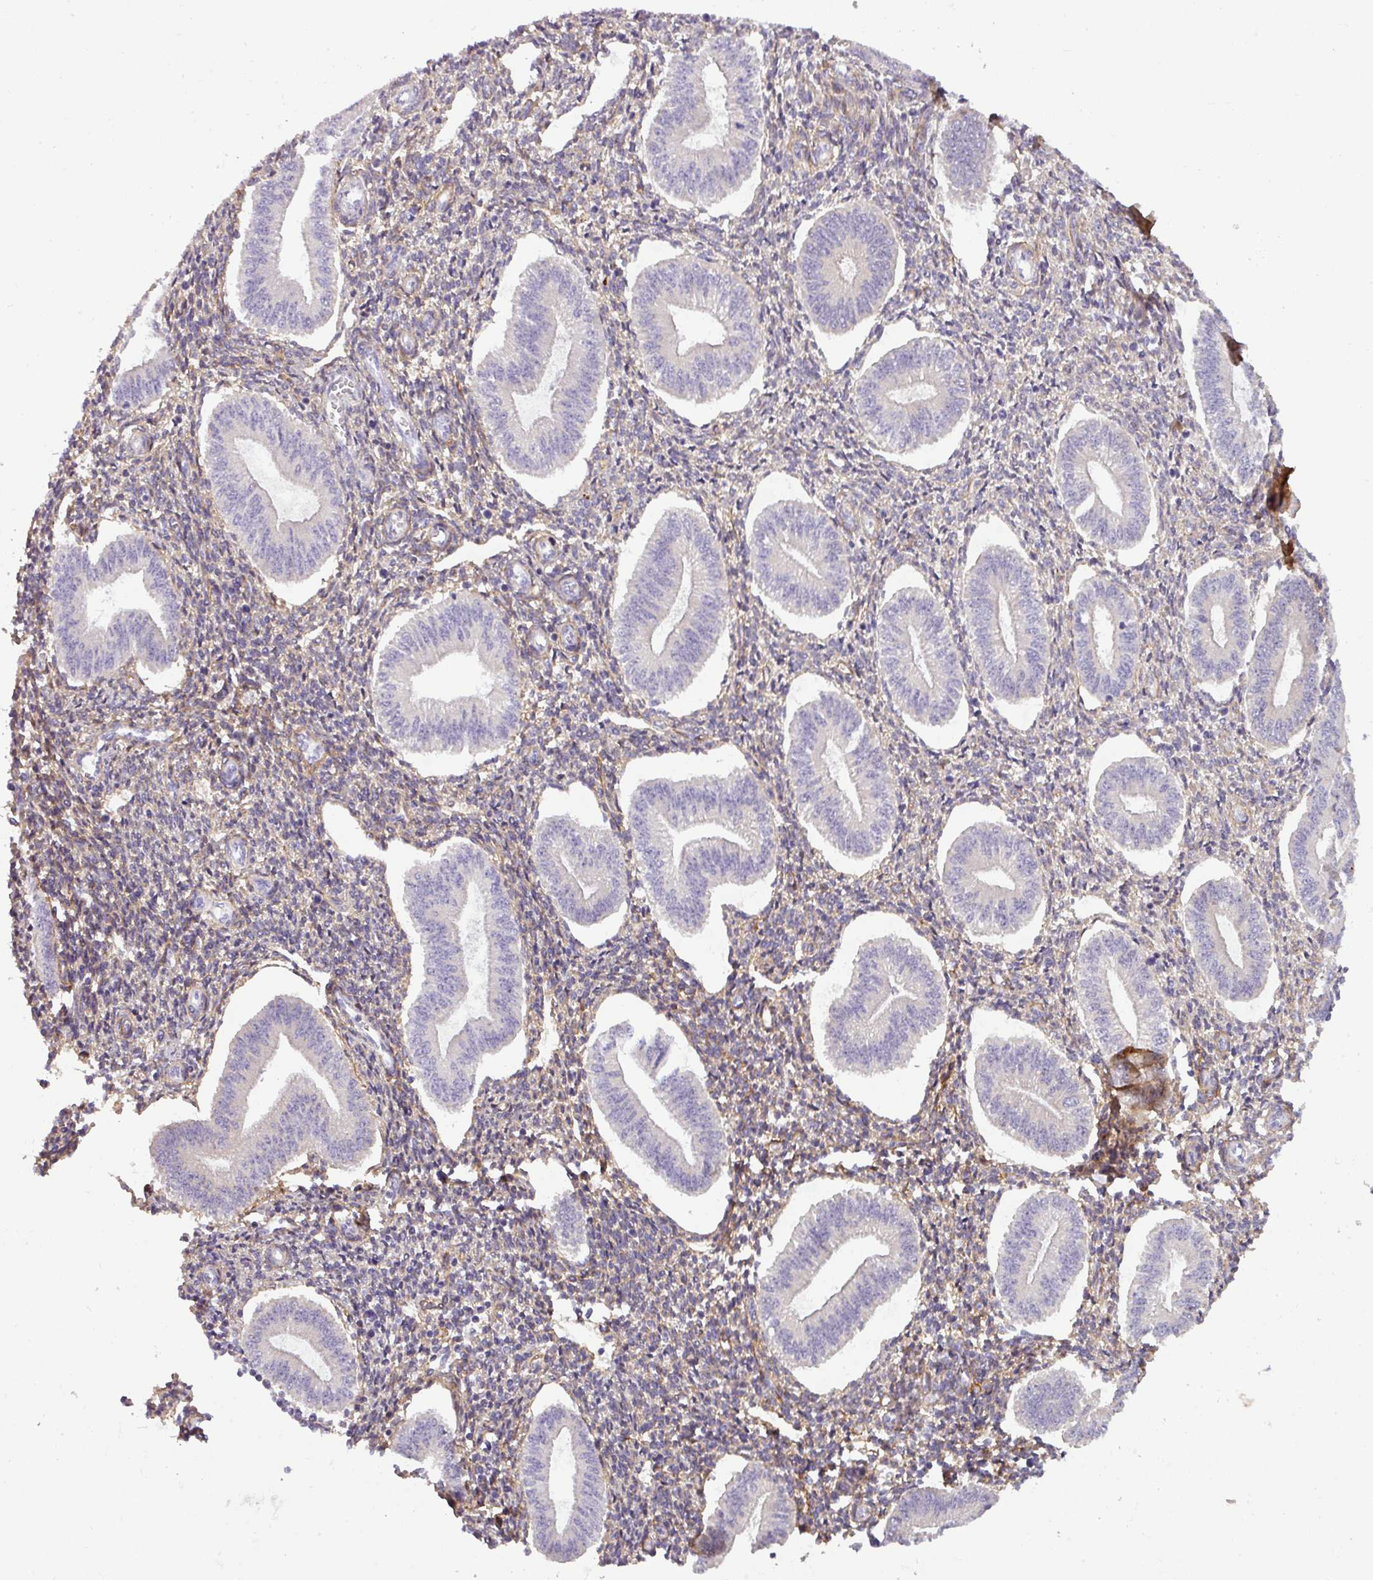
{"staining": {"intensity": "negative", "quantity": "none", "location": "none"}, "tissue": "endometrium", "cell_type": "Cells in endometrial stroma", "image_type": "normal", "snomed": [{"axis": "morphology", "description": "Normal tissue, NOS"}, {"axis": "topography", "description": "Endometrium"}], "caption": "This histopathology image is of benign endometrium stained with immunohistochemistry to label a protein in brown with the nuclei are counter-stained blue. There is no expression in cells in endometrial stroma. (Stains: DAB (3,3'-diaminobenzidine) immunohistochemistry with hematoxylin counter stain, Microscopy: brightfield microscopy at high magnification).", "gene": "PARD6G", "patient": {"sex": "female", "age": 34}}